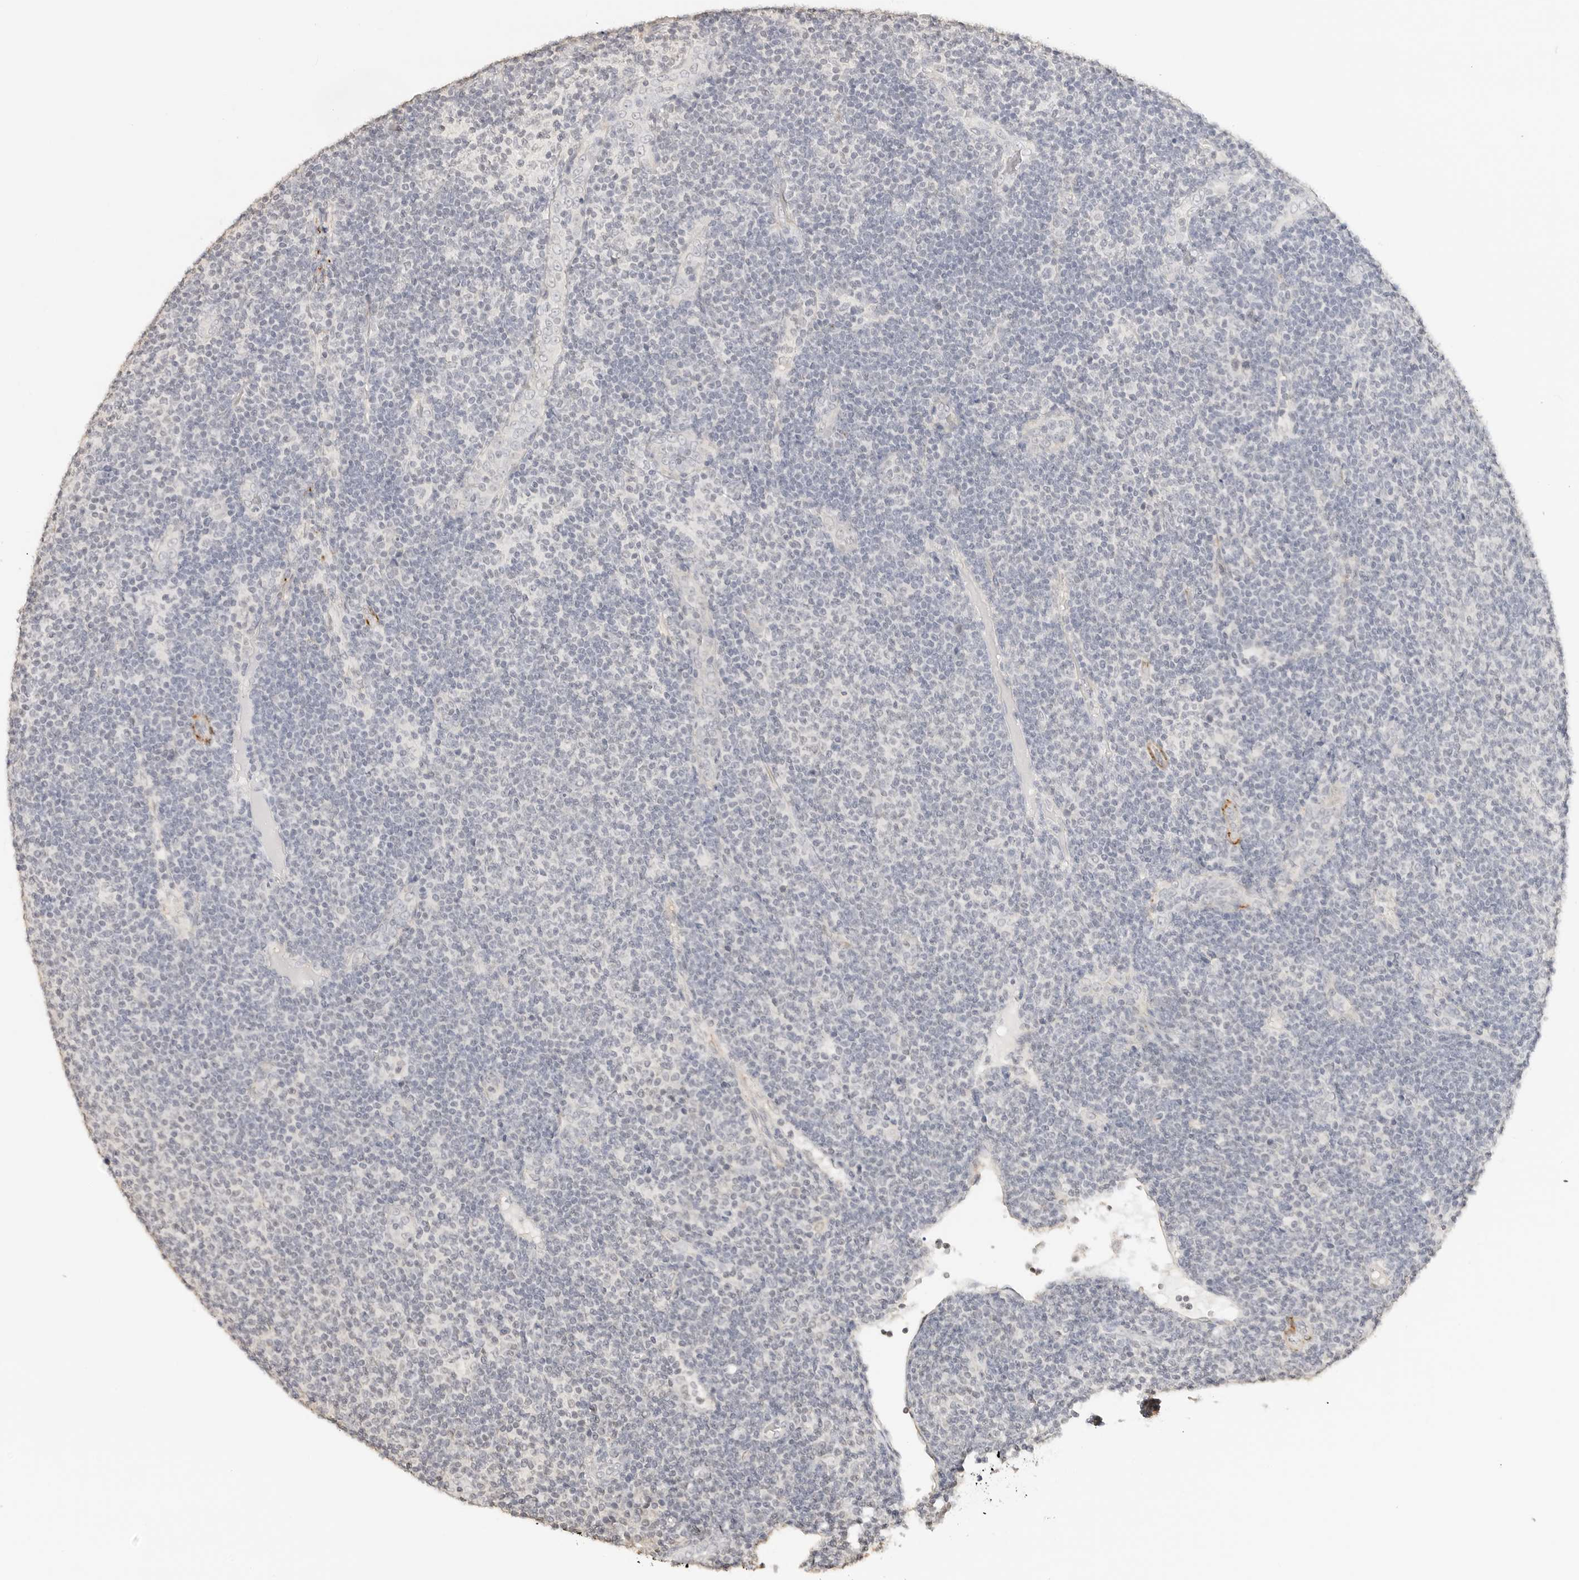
{"staining": {"intensity": "negative", "quantity": "none", "location": "none"}, "tissue": "lymphoma", "cell_type": "Tumor cells", "image_type": "cancer", "snomed": [{"axis": "morphology", "description": "Malignant lymphoma, non-Hodgkin's type, Low grade"}, {"axis": "topography", "description": "Lymph node"}], "caption": "Tumor cells are negative for protein expression in human malignant lymphoma, non-Hodgkin's type (low-grade).", "gene": "PCDH19", "patient": {"sex": "male", "age": 66}}